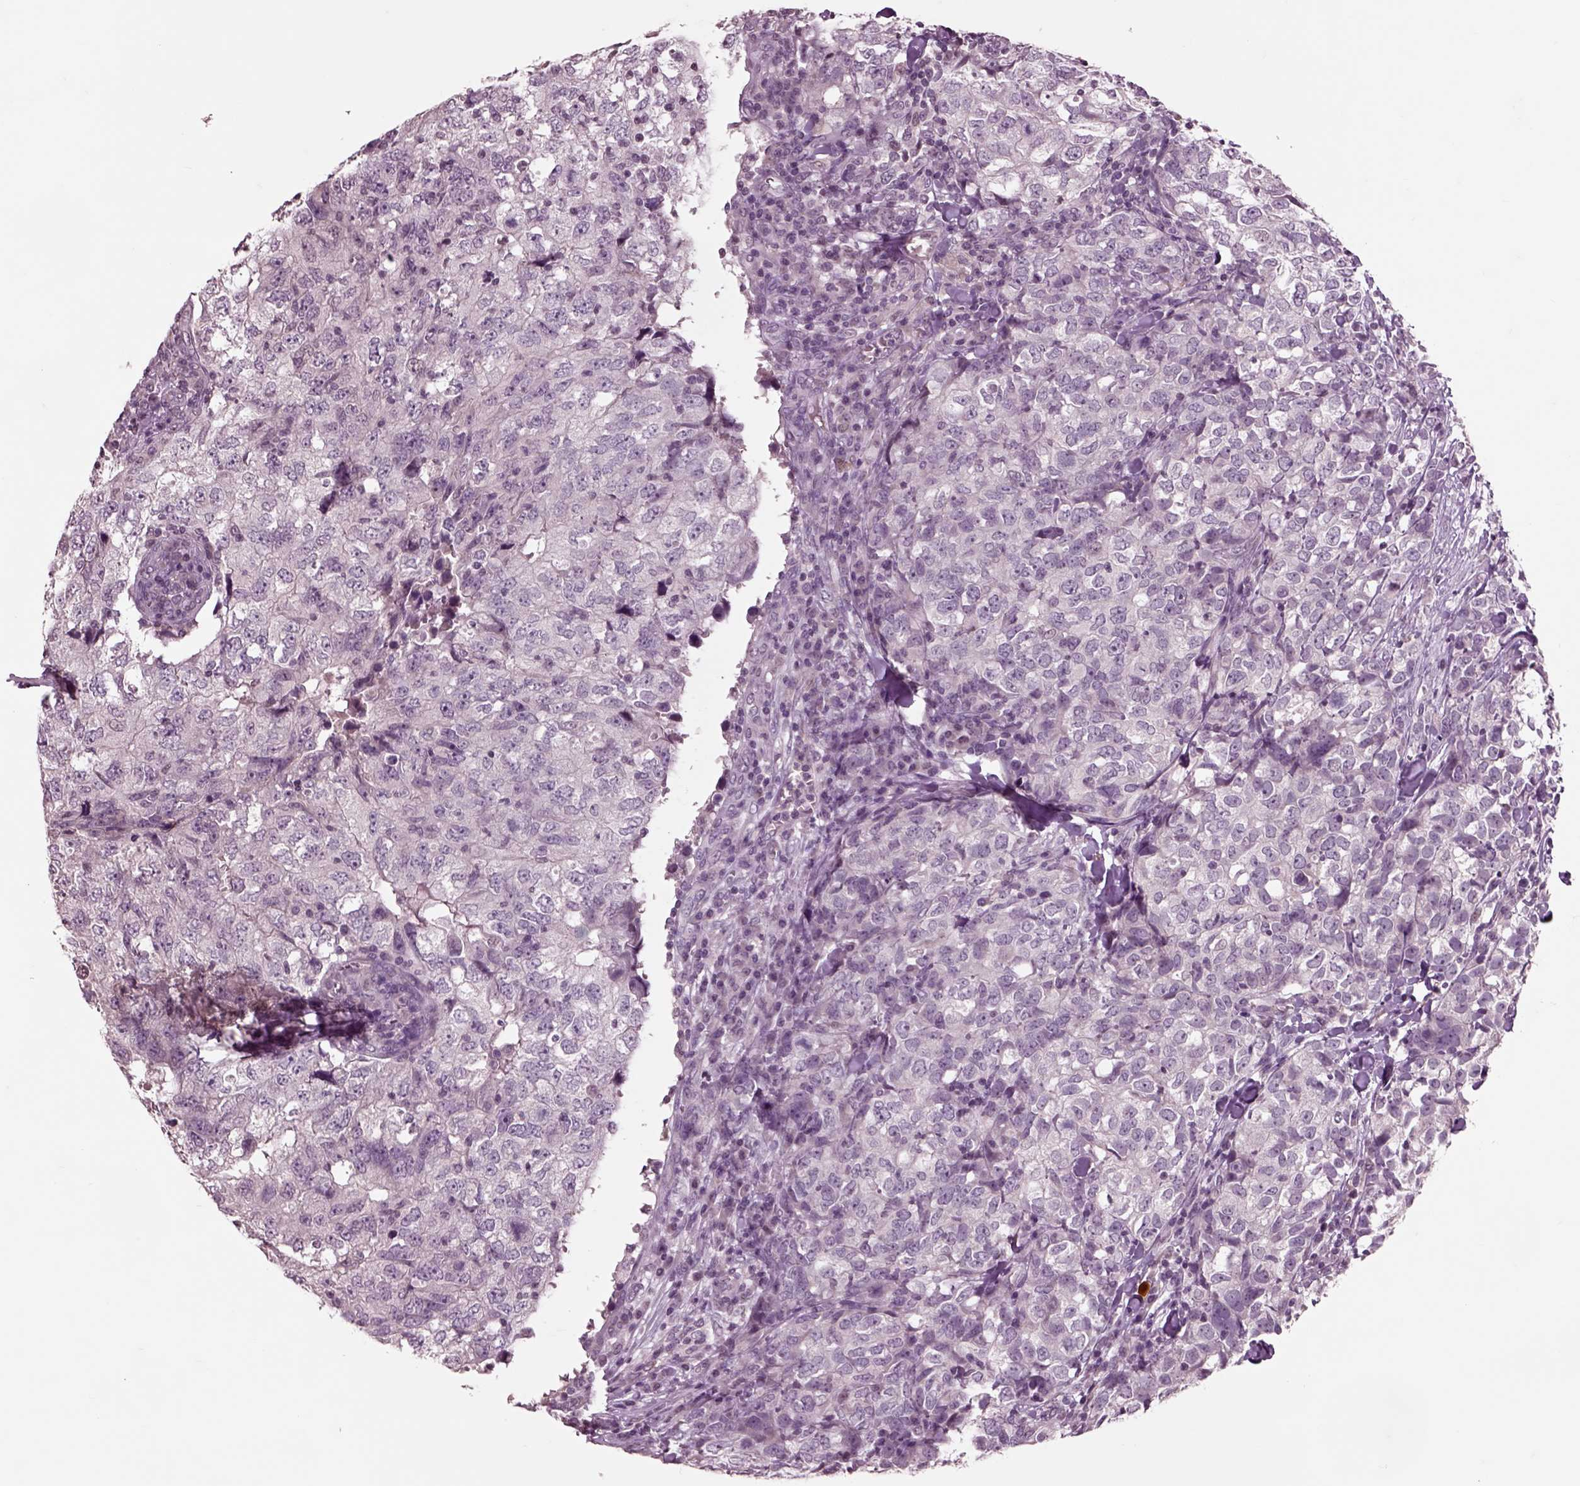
{"staining": {"intensity": "negative", "quantity": "none", "location": "none"}, "tissue": "breast cancer", "cell_type": "Tumor cells", "image_type": "cancer", "snomed": [{"axis": "morphology", "description": "Duct carcinoma"}, {"axis": "topography", "description": "Breast"}], "caption": "The micrograph reveals no staining of tumor cells in breast cancer (infiltrating ductal carcinoma). (DAB IHC visualized using brightfield microscopy, high magnification).", "gene": "CHGB", "patient": {"sex": "female", "age": 30}}